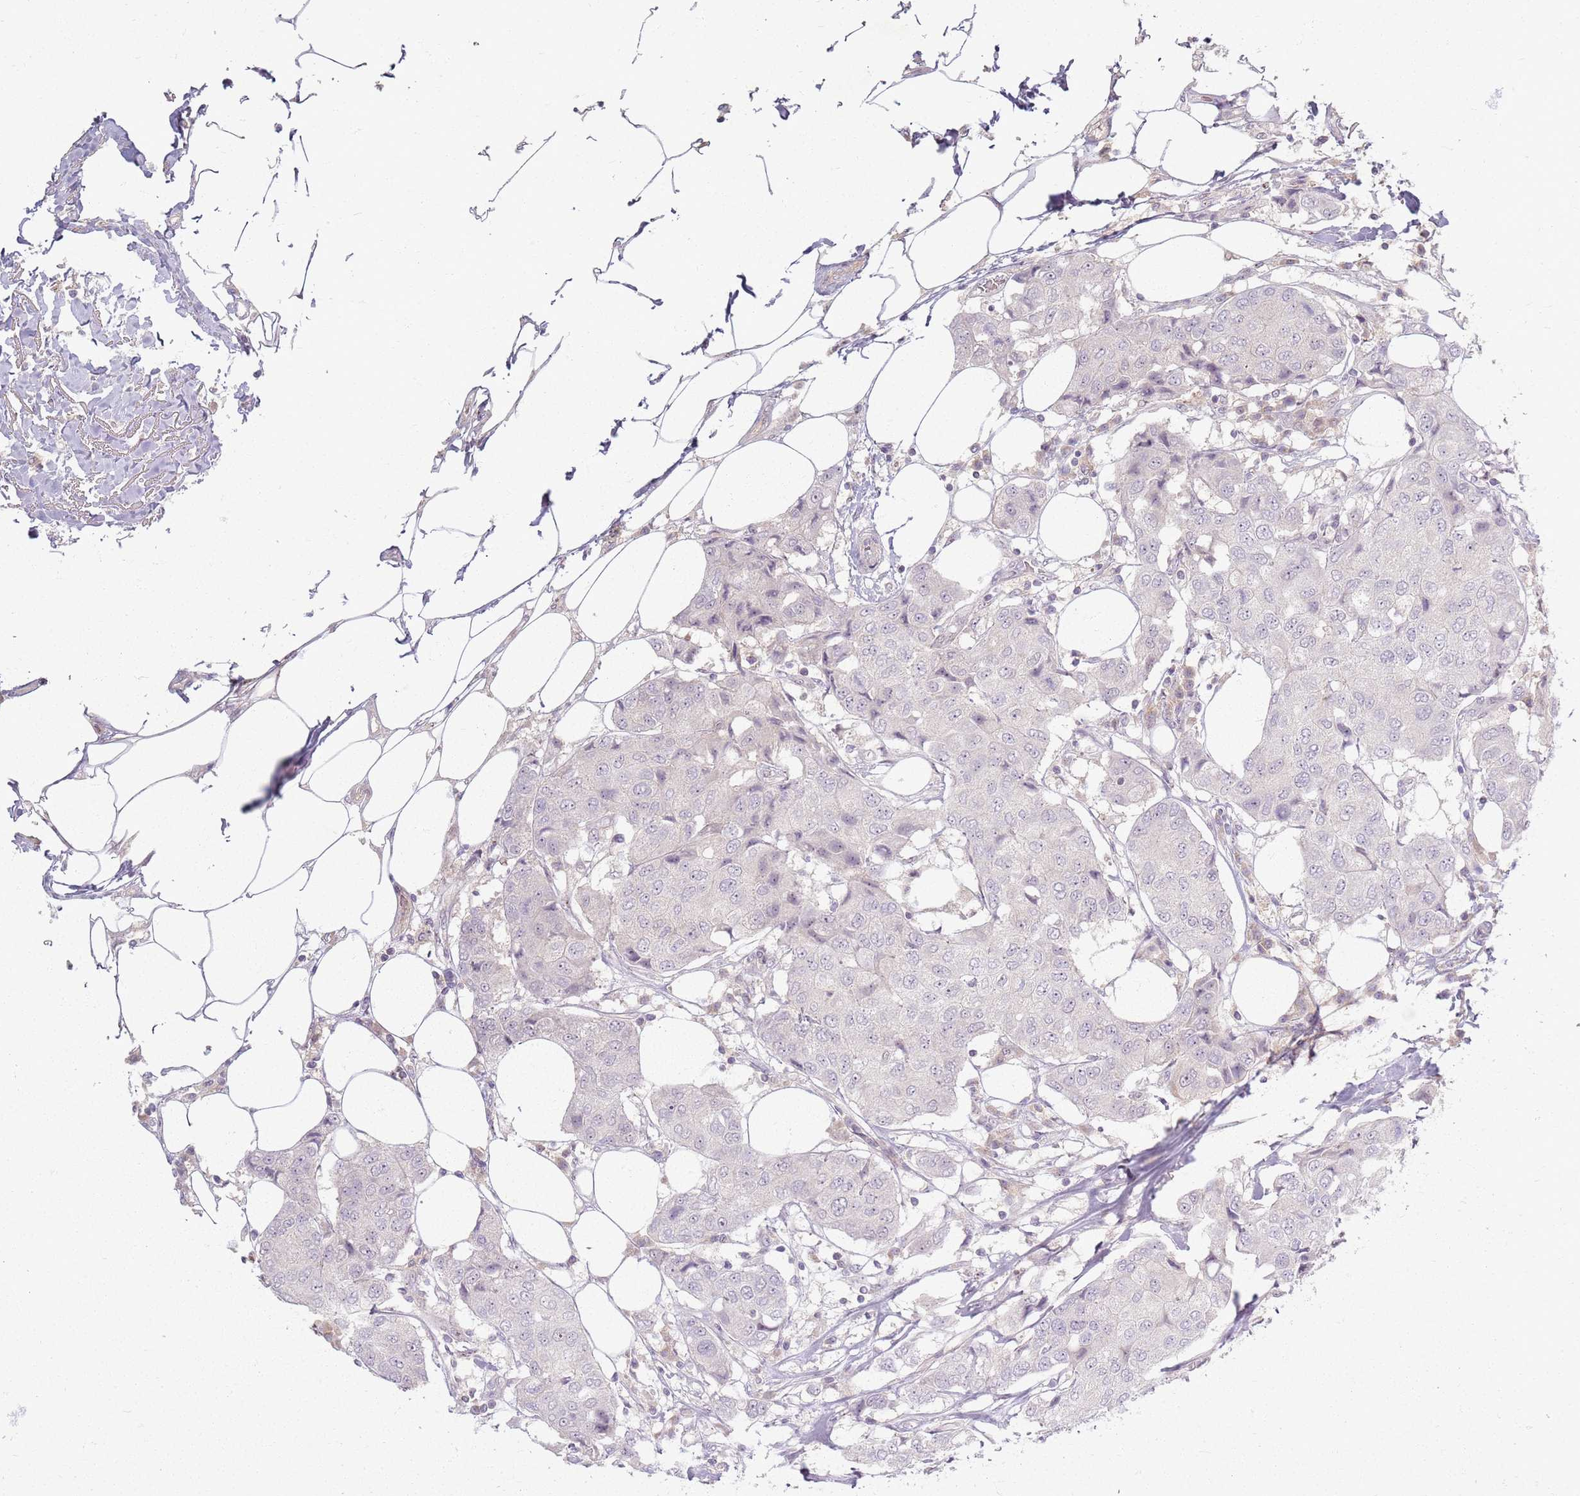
{"staining": {"intensity": "negative", "quantity": "none", "location": "none"}, "tissue": "breast cancer", "cell_type": "Tumor cells", "image_type": "cancer", "snomed": [{"axis": "morphology", "description": "Duct carcinoma"}, {"axis": "topography", "description": "Breast"}], "caption": "Immunohistochemistry (IHC) photomicrograph of human intraductal carcinoma (breast) stained for a protein (brown), which displays no staining in tumor cells. Nuclei are stained in blue.", "gene": "ZDHHC2", "patient": {"sex": "female", "age": 80}}